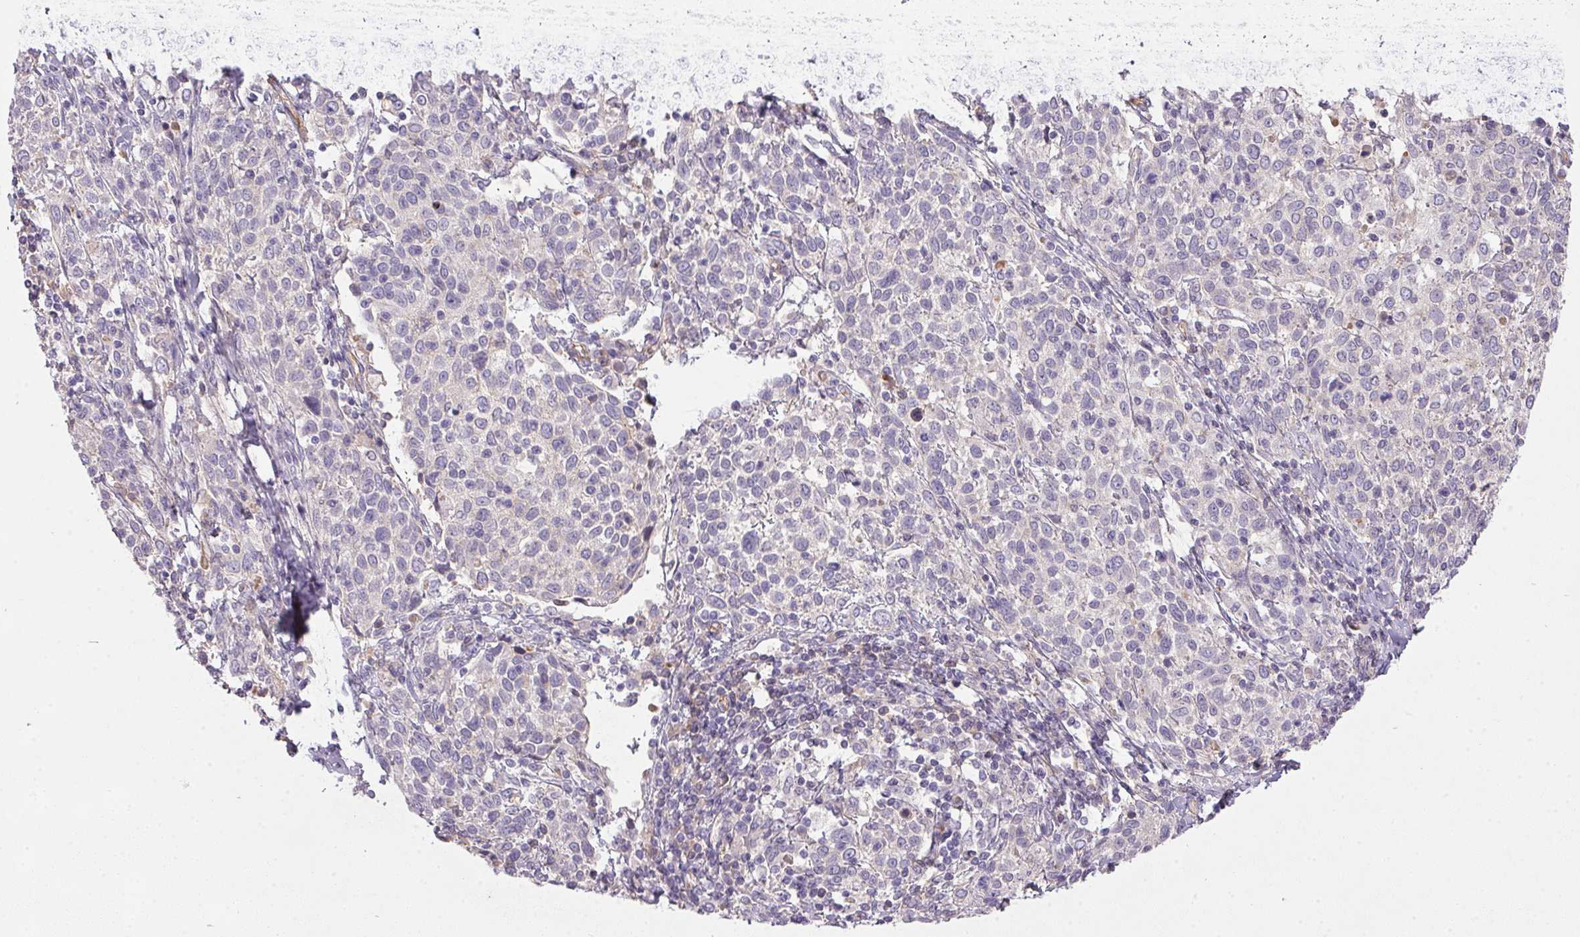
{"staining": {"intensity": "negative", "quantity": "none", "location": "none"}, "tissue": "cervical cancer", "cell_type": "Tumor cells", "image_type": "cancer", "snomed": [{"axis": "morphology", "description": "Squamous cell carcinoma, NOS"}, {"axis": "topography", "description": "Cervix"}], "caption": "Immunohistochemical staining of human cervical squamous cell carcinoma exhibits no significant staining in tumor cells.", "gene": "APOC4", "patient": {"sex": "female", "age": 61}}